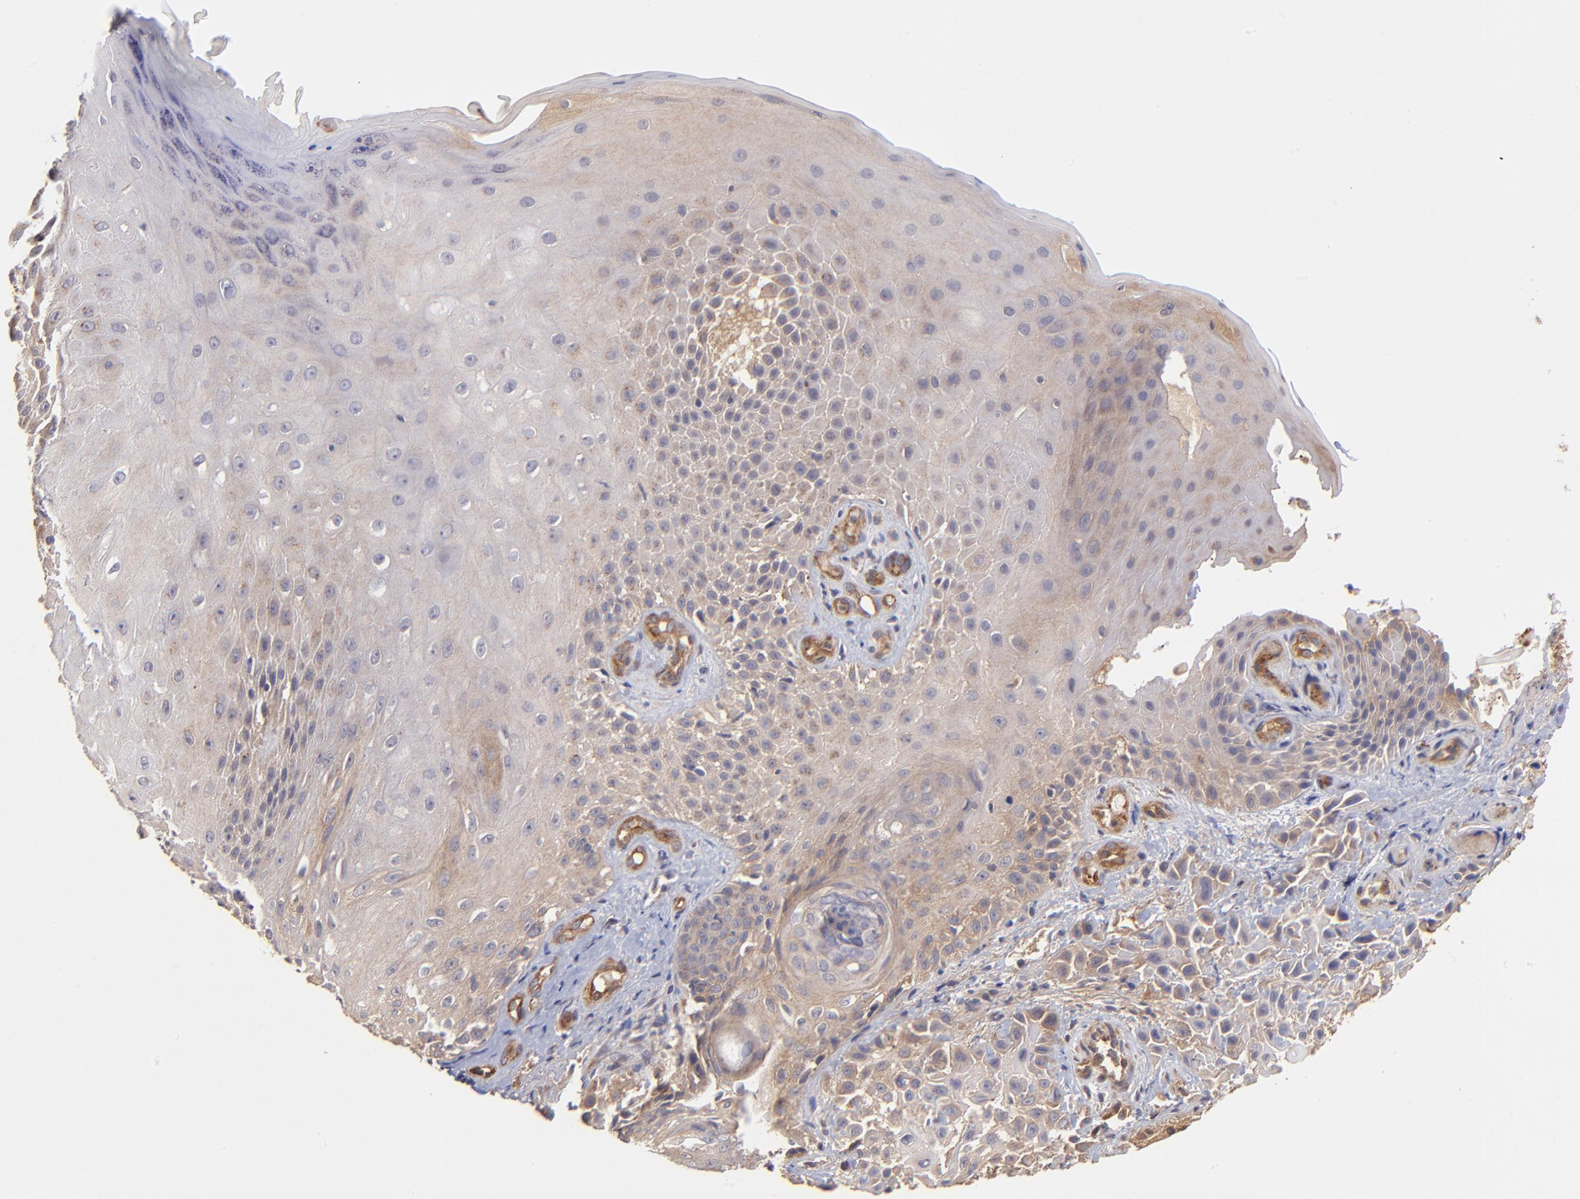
{"staining": {"intensity": "weak", "quantity": "<25%", "location": "cytoplasmic/membranous"}, "tissue": "skin cancer", "cell_type": "Tumor cells", "image_type": "cancer", "snomed": [{"axis": "morphology", "description": "Squamous cell carcinoma, NOS"}, {"axis": "topography", "description": "Skin"}], "caption": "Immunohistochemistry (IHC) histopathology image of skin cancer (squamous cell carcinoma) stained for a protein (brown), which displays no positivity in tumor cells.", "gene": "ASB7", "patient": {"sex": "female", "age": 42}}